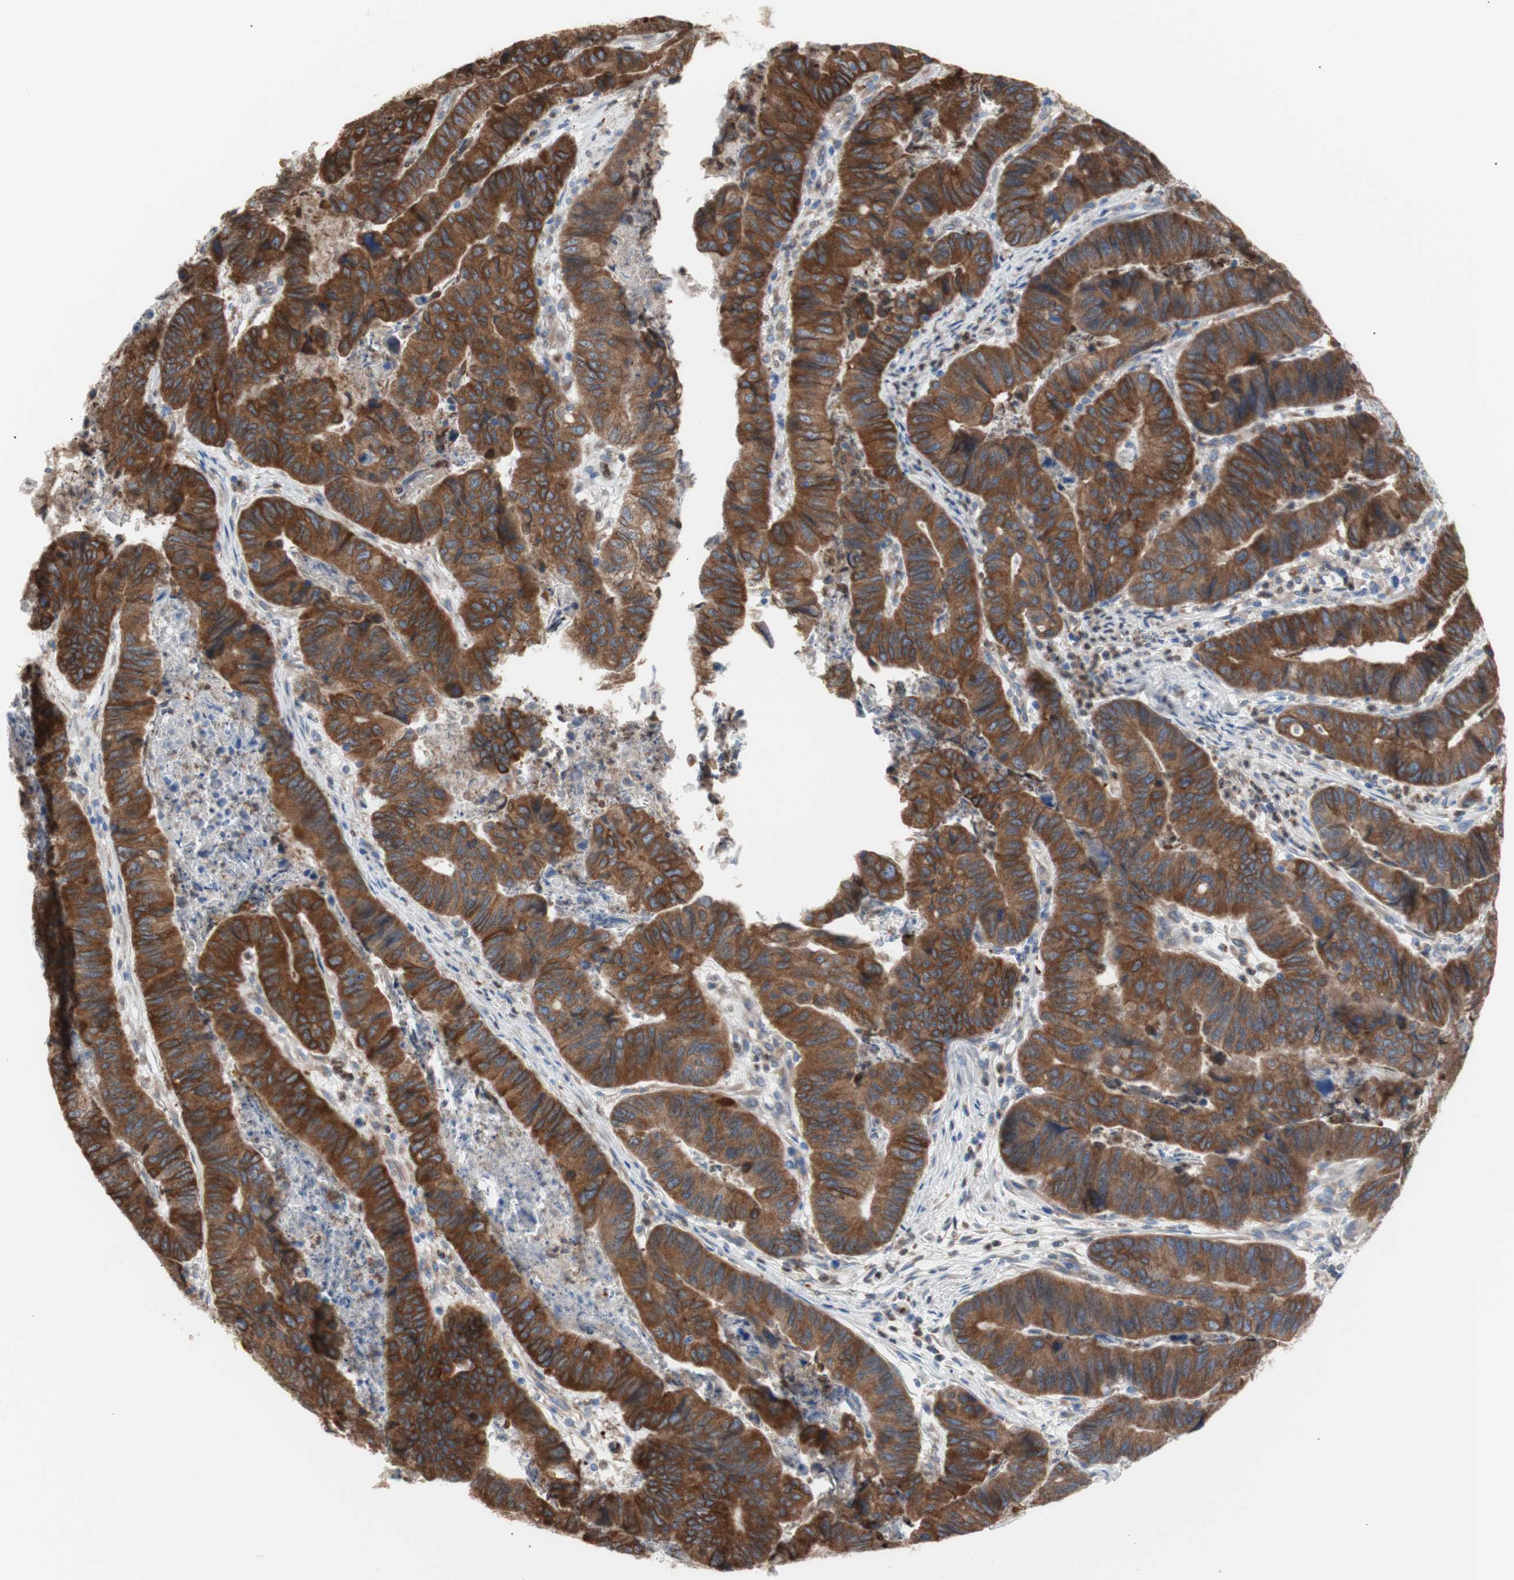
{"staining": {"intensity": "strong", "quantity": ">75%", "location": "cytoplasmic/membranous"}, "tissue": "stomach cancer", "cell_type": "Tumor cells", "image_type": "cancer", "snomed": [{"axis": "morphology", "description": "Adenocarcinoma, NOS"}, {"axis": "topography", "description": "Stomach, lower"}], "caption": "A high-resolution image shows IHC staining of stomach cancer, which reveals strong cytoplasmic/membranous staining in approximately >75% of tumor cells.", "gene": "ERLIN1", "patient": {"sex": "male", "age": 77}}